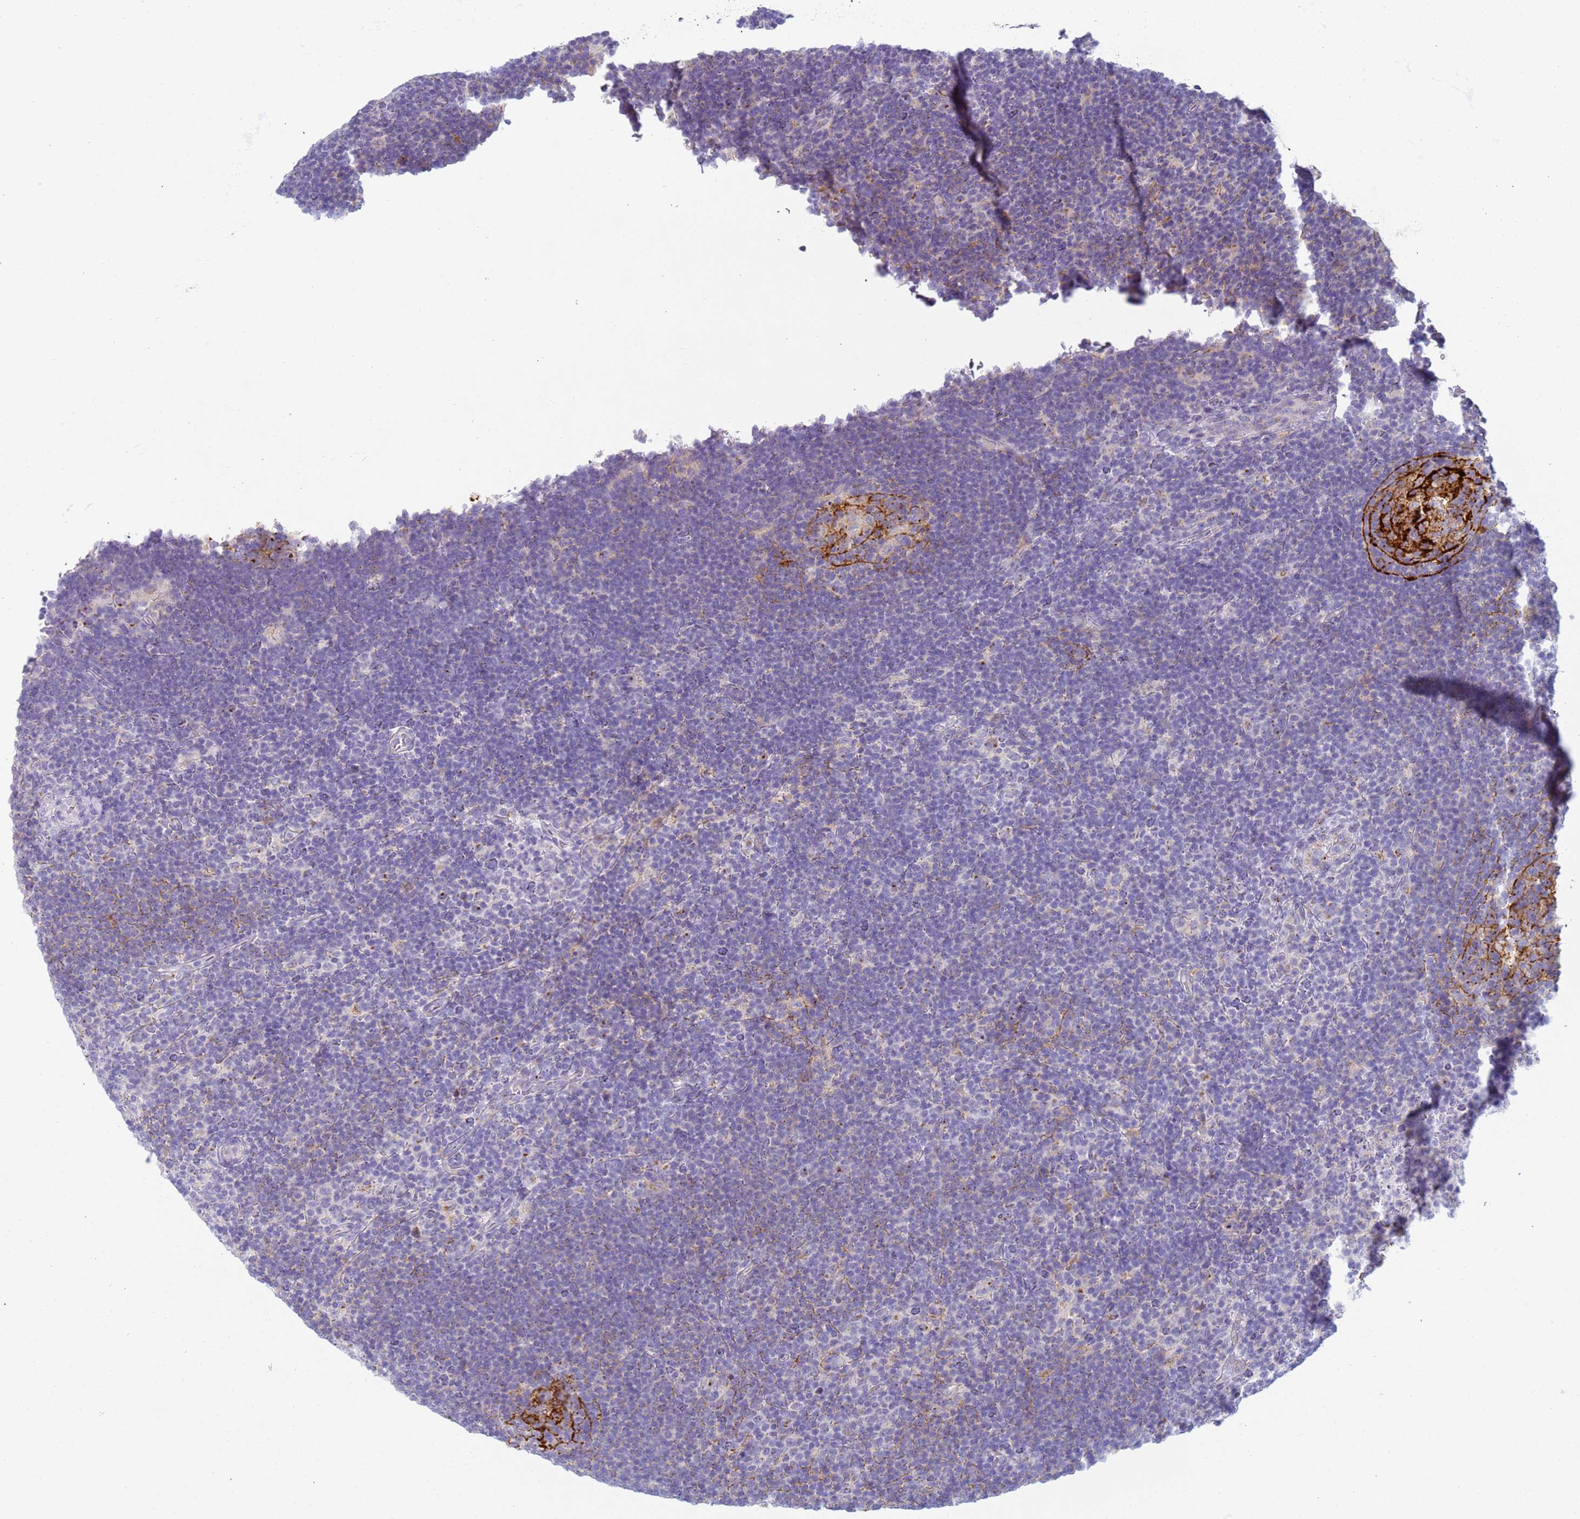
{"staining": {"intensity": "negative", "quantity": "none", "location": "none"}, "tissue": "lymphoma", "cell_type": "Tumor cells", "image_type": "cancer", "snomed": [{"axis": "morphology", "description": "Hodgkin's disease, NOS"}, {"axis": "topography", "description": "Lymph node"}], "caption": "Micrograph shows no protein staining in tumor cells of Hodgkin's disease tissue.", "gene": "CR1", "patient": {"sex": "female", "age": 57}}